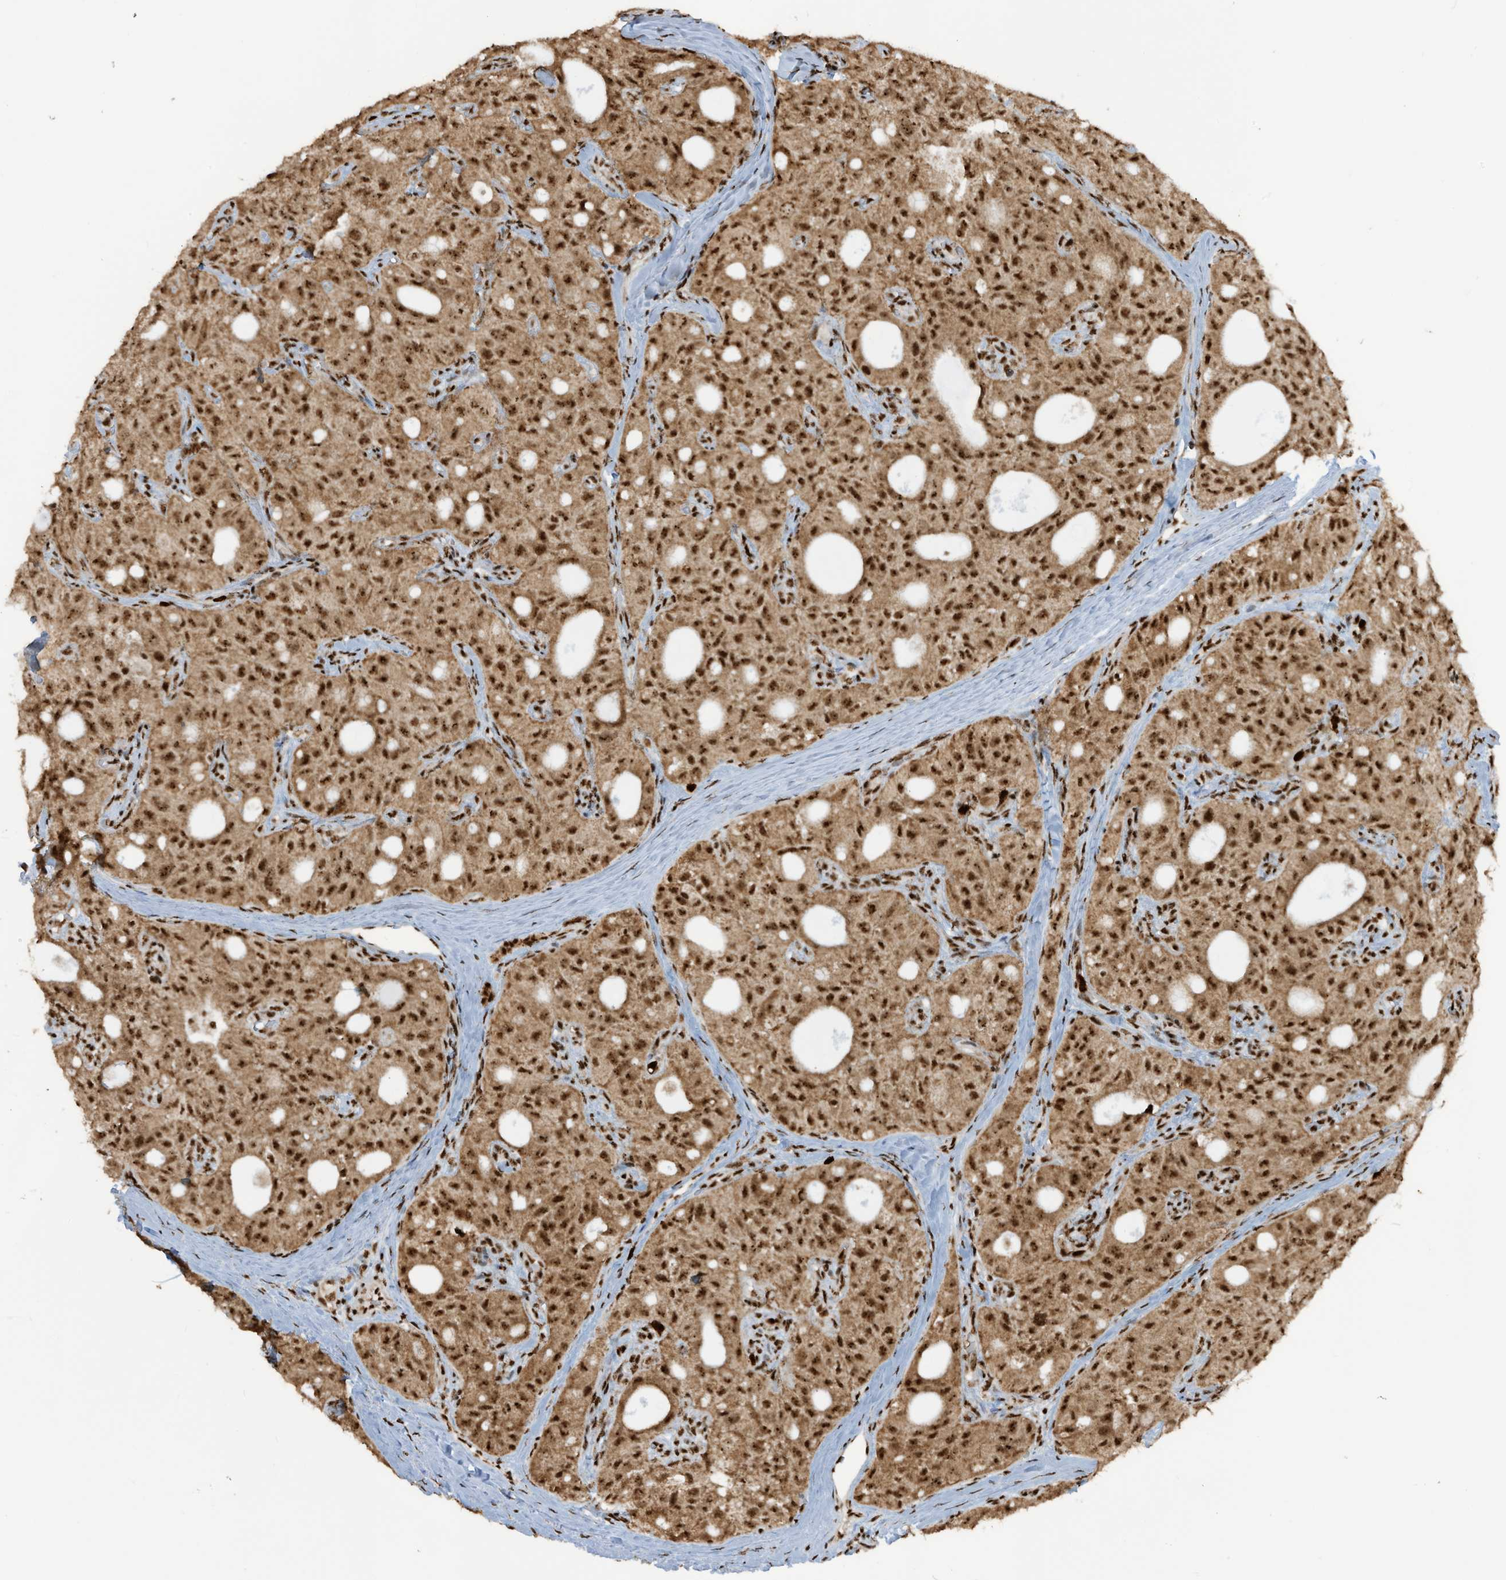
{"staining": {"intensity": "strong", "quantity": ">75%", "location": "cytoplasmic/membranous,nuclear"}, "tissue": "thyroid cancer", "cell_type": "Tumor cells", "image_type": "cancer", "snomed": [{"axis": "morphology", "description": "Follicular adenoma carcinoma, NOS"}, {"axis": "topography", "description": "Thyroid gland"}], "caption": "This histopathology image exhibits immunohistochemistry (IHC) staining of thyroid follicular adenoma carcinoma, with high strong cytoplasmic/membranous and nuclear staining in approximately >75% of tumor cells.", "gene": "LBH", "patient": {"sex": "male", "age": 75}}